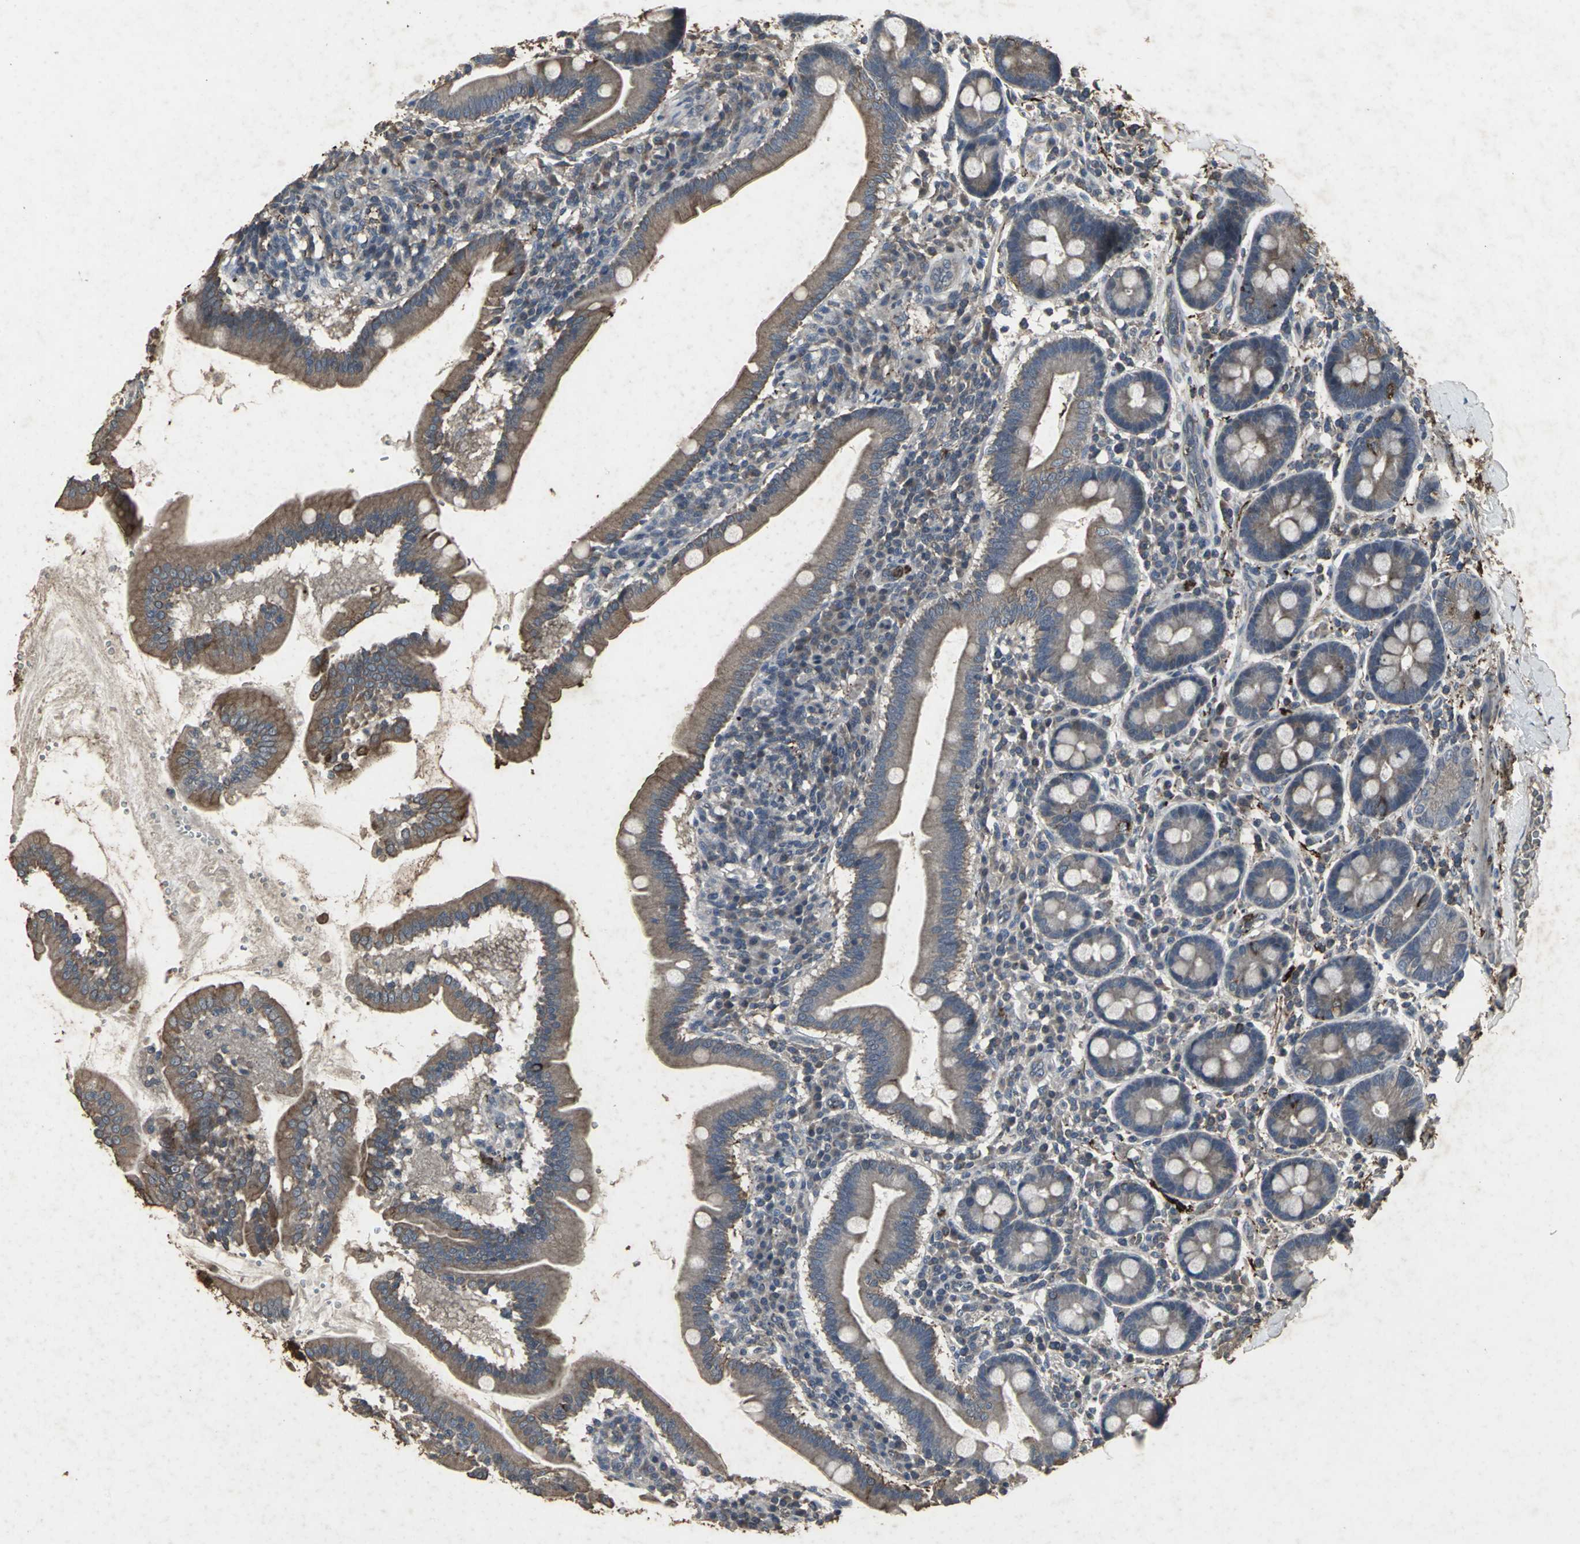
{"staining": {"intensity": "moderate", "quantity": ">75%", "location": "cytoplasmic/membranous"}, "tissue": "duodenum", "cell_type": "Glandular cells", "image_type": "normal", "snomed": [{"axis": "morphology", "description": "Normal tissue, NOS"}, {"axis": "topography", "description": "Duodenum"}], "caption": "Glandular cells demonstrate medium levels of moderate cytoplasmic/membranous positivity in about >75% of cells in normal human duodenum.", "gene": "CCR9", "patient": {"sex": "male", "age": 50}}